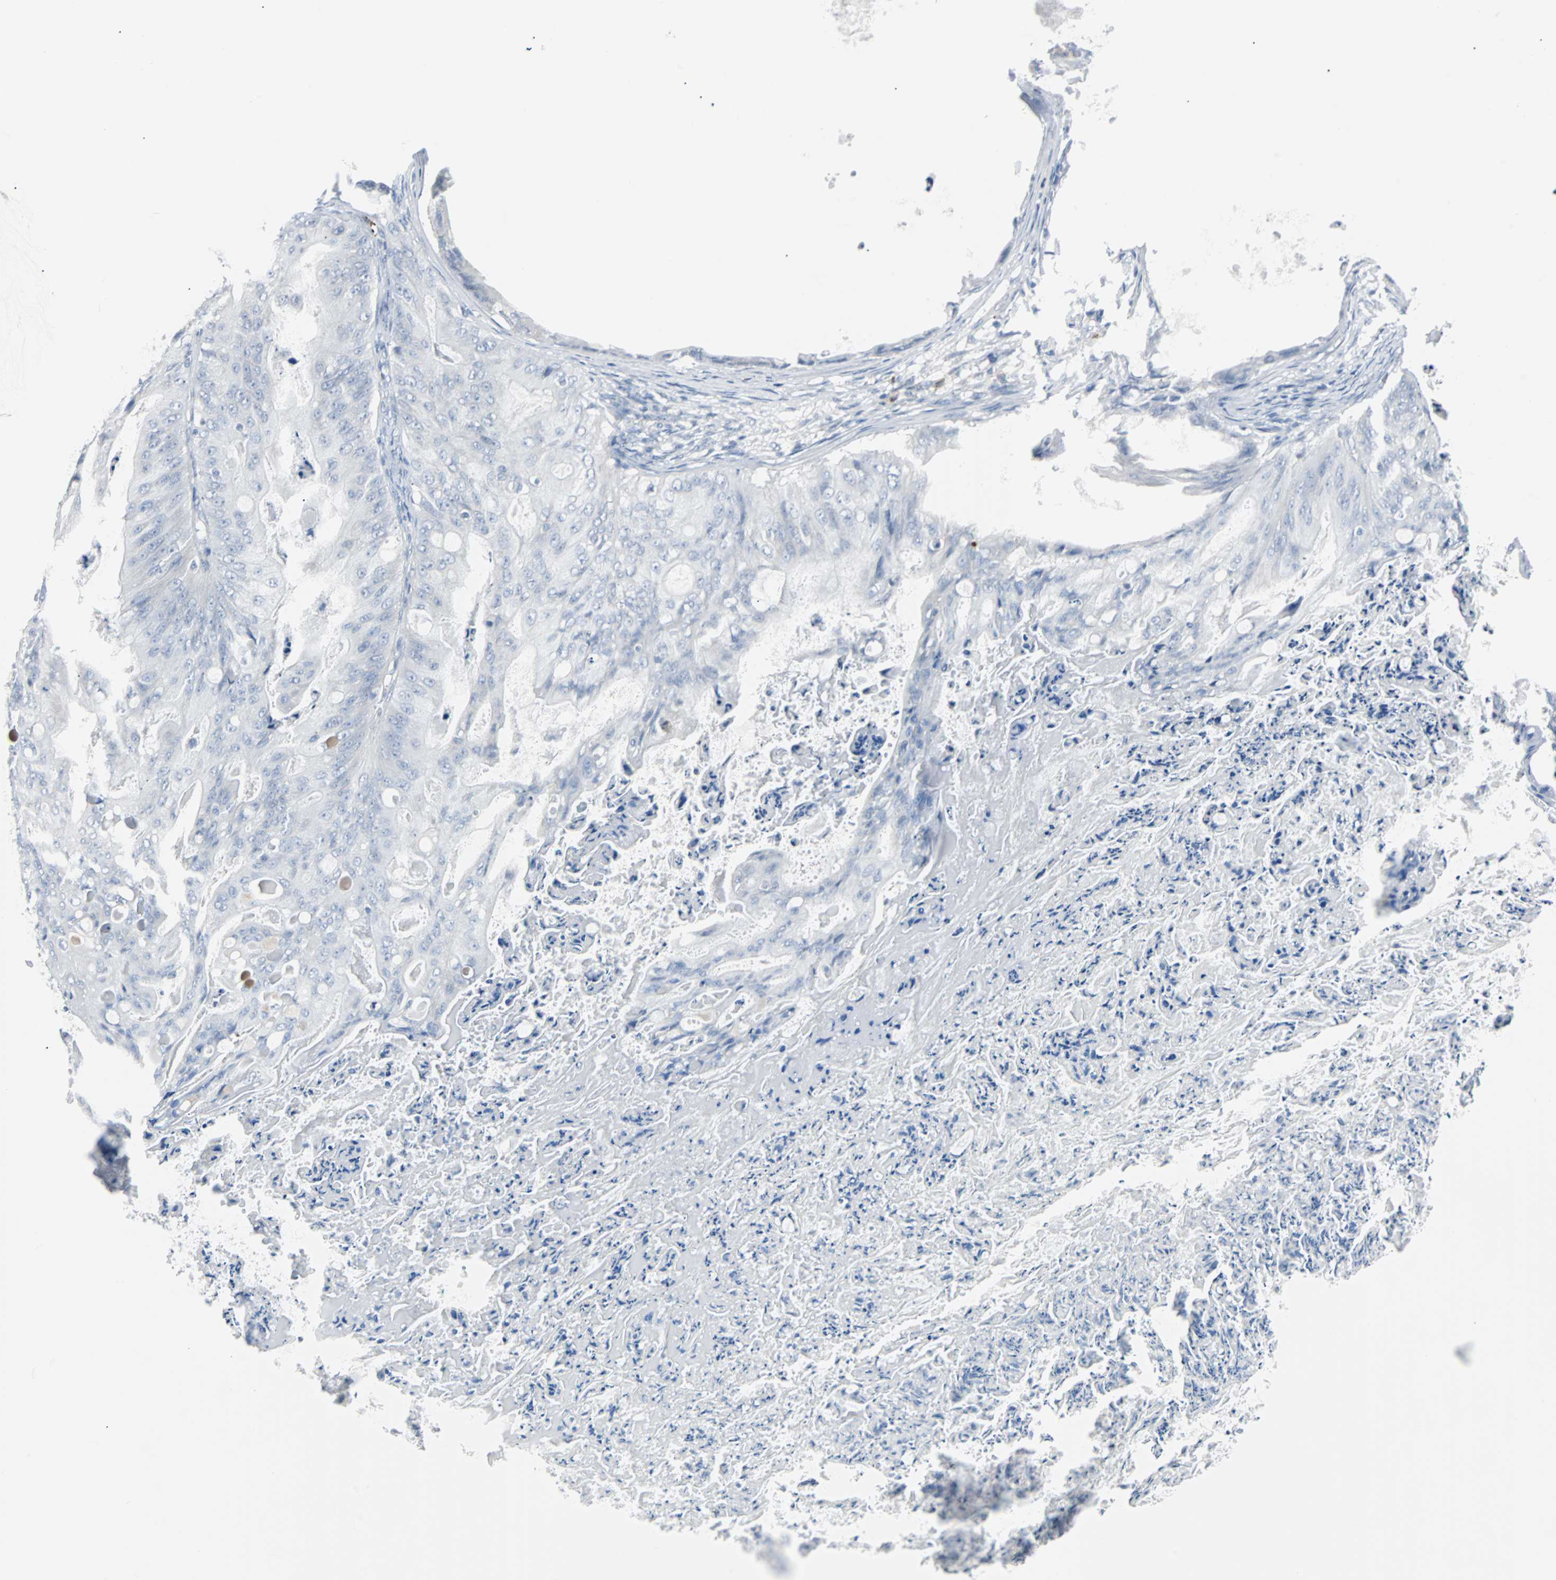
{"staining": {"intensity": "negative", "quantity": "none", "location": "none"}, "tissue": "ovarian cancer", "cell_type": "Tumor cells", "image_type": "cancer", "snomed": [{"axis": "morphology", "description": "Cystadenocarcinoma, mucinous, NOS"}, {"axis": "topography", "description": "Ovary"}], "caption": "High magnification brightfield microscopy of mucinous cystadenocarcinoma (ovarian) stained with DAB (brown) and counterstained with hematoxylin (blue): tumor cells show no significant positivity.", "gene": "RASA1", "patient": {"sex": "female", "age": 36}}